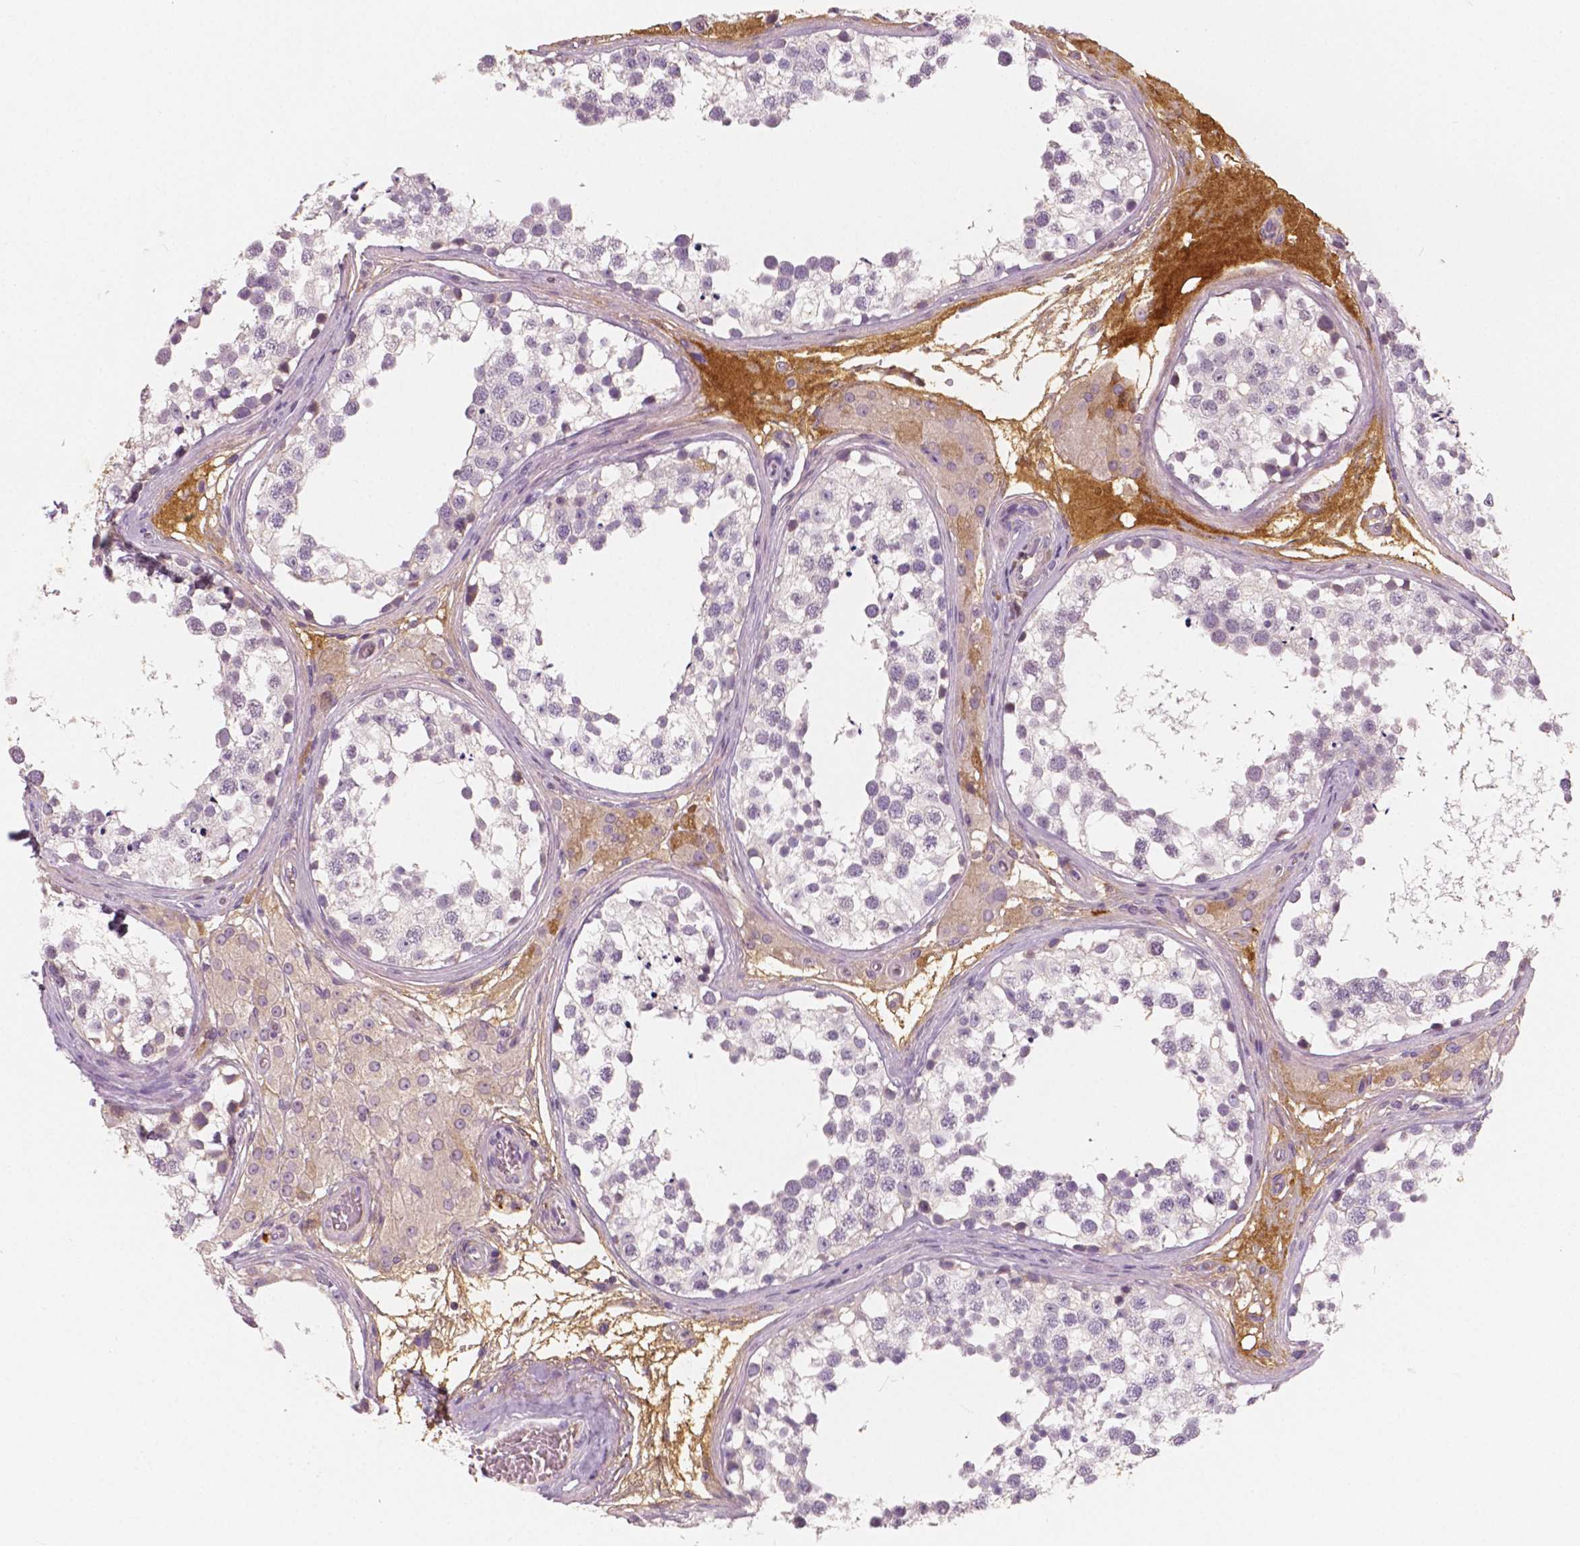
{"staining": {"intensity": "negative", "quantity": "none", "location": "none"}, "tissue": "testis", "cell_type": "Cells in seminiferous ducts", "image_type": "normal", "snomed": [{"axis": "morphology", "description": "Normal tissue, NOS"}, {"axis": "morphology", "description": "Seminoma, NOS"}, {"axis": "topography", "description": "Testis"}], "caption": "Immunohistochemistry of normal human testis reveals no positivity in cells in seminiferous ducts.", "gene": "APOA4", "patient": {"sex": "male", "age": 65}}